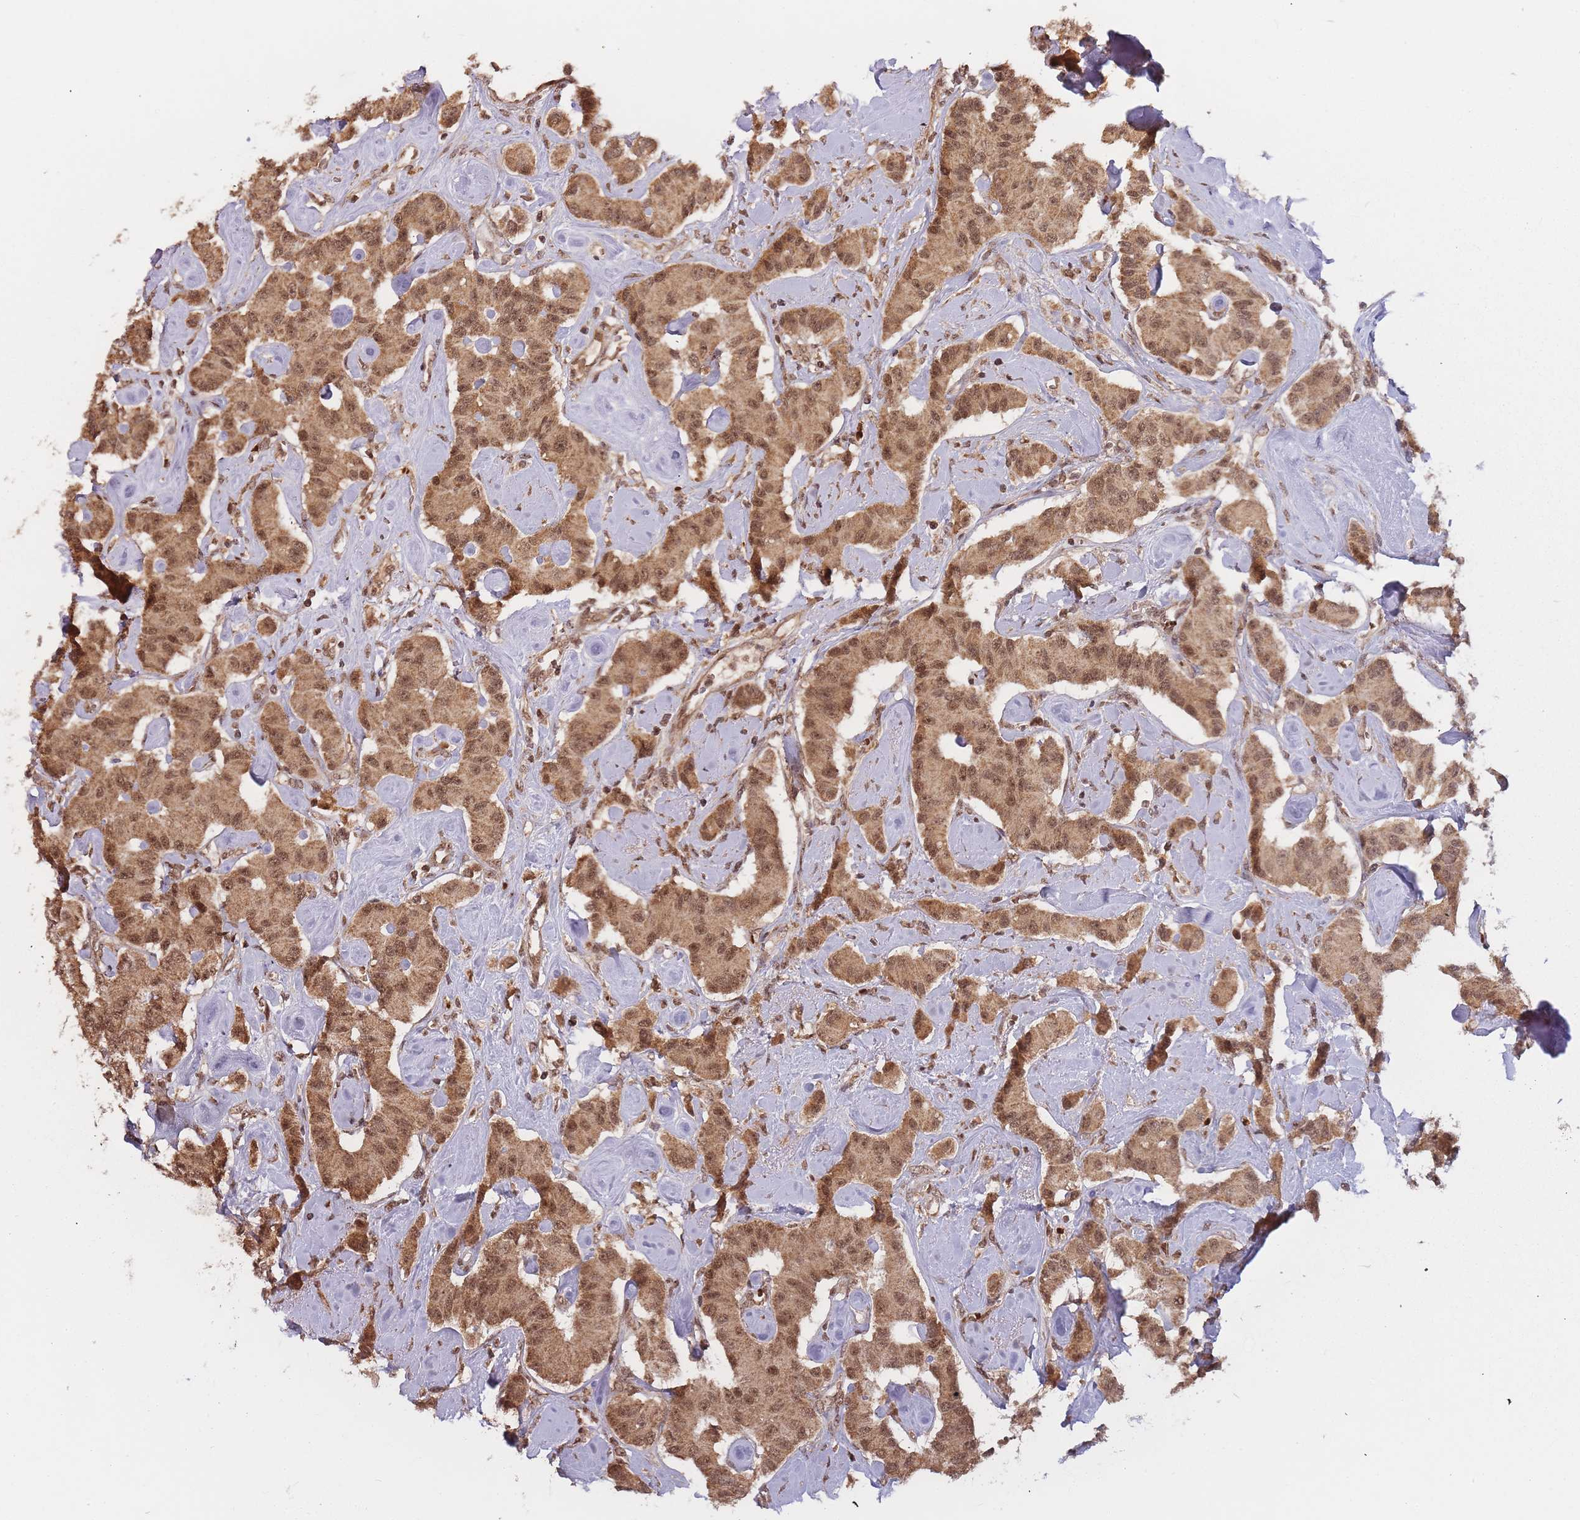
{"staining": {"intensity": "moderate", "quantity": ">75%", "location": "cytoplasmic/membranous,nuclear"}, "tissue": "carcinoid", "cell_type": "Tumor cells", "image_type": "cancer", "snomed": [{"axis": "morphology", "description": "Carcinoid, malignant, NOS"}, {"axis": "topography", "description": "Pancreas"}], "caption": "Immunohistochemical staining of human malignant carcinoid exhibits moderate cytoplasmic/membranous and nuclear protein staining in about >75% of tumor cells. The protein of interest is shown in brown color, while the nuclei are stained blue.", "gene": "ZNF497", "patient": {"sex": "male", "age": 41}}